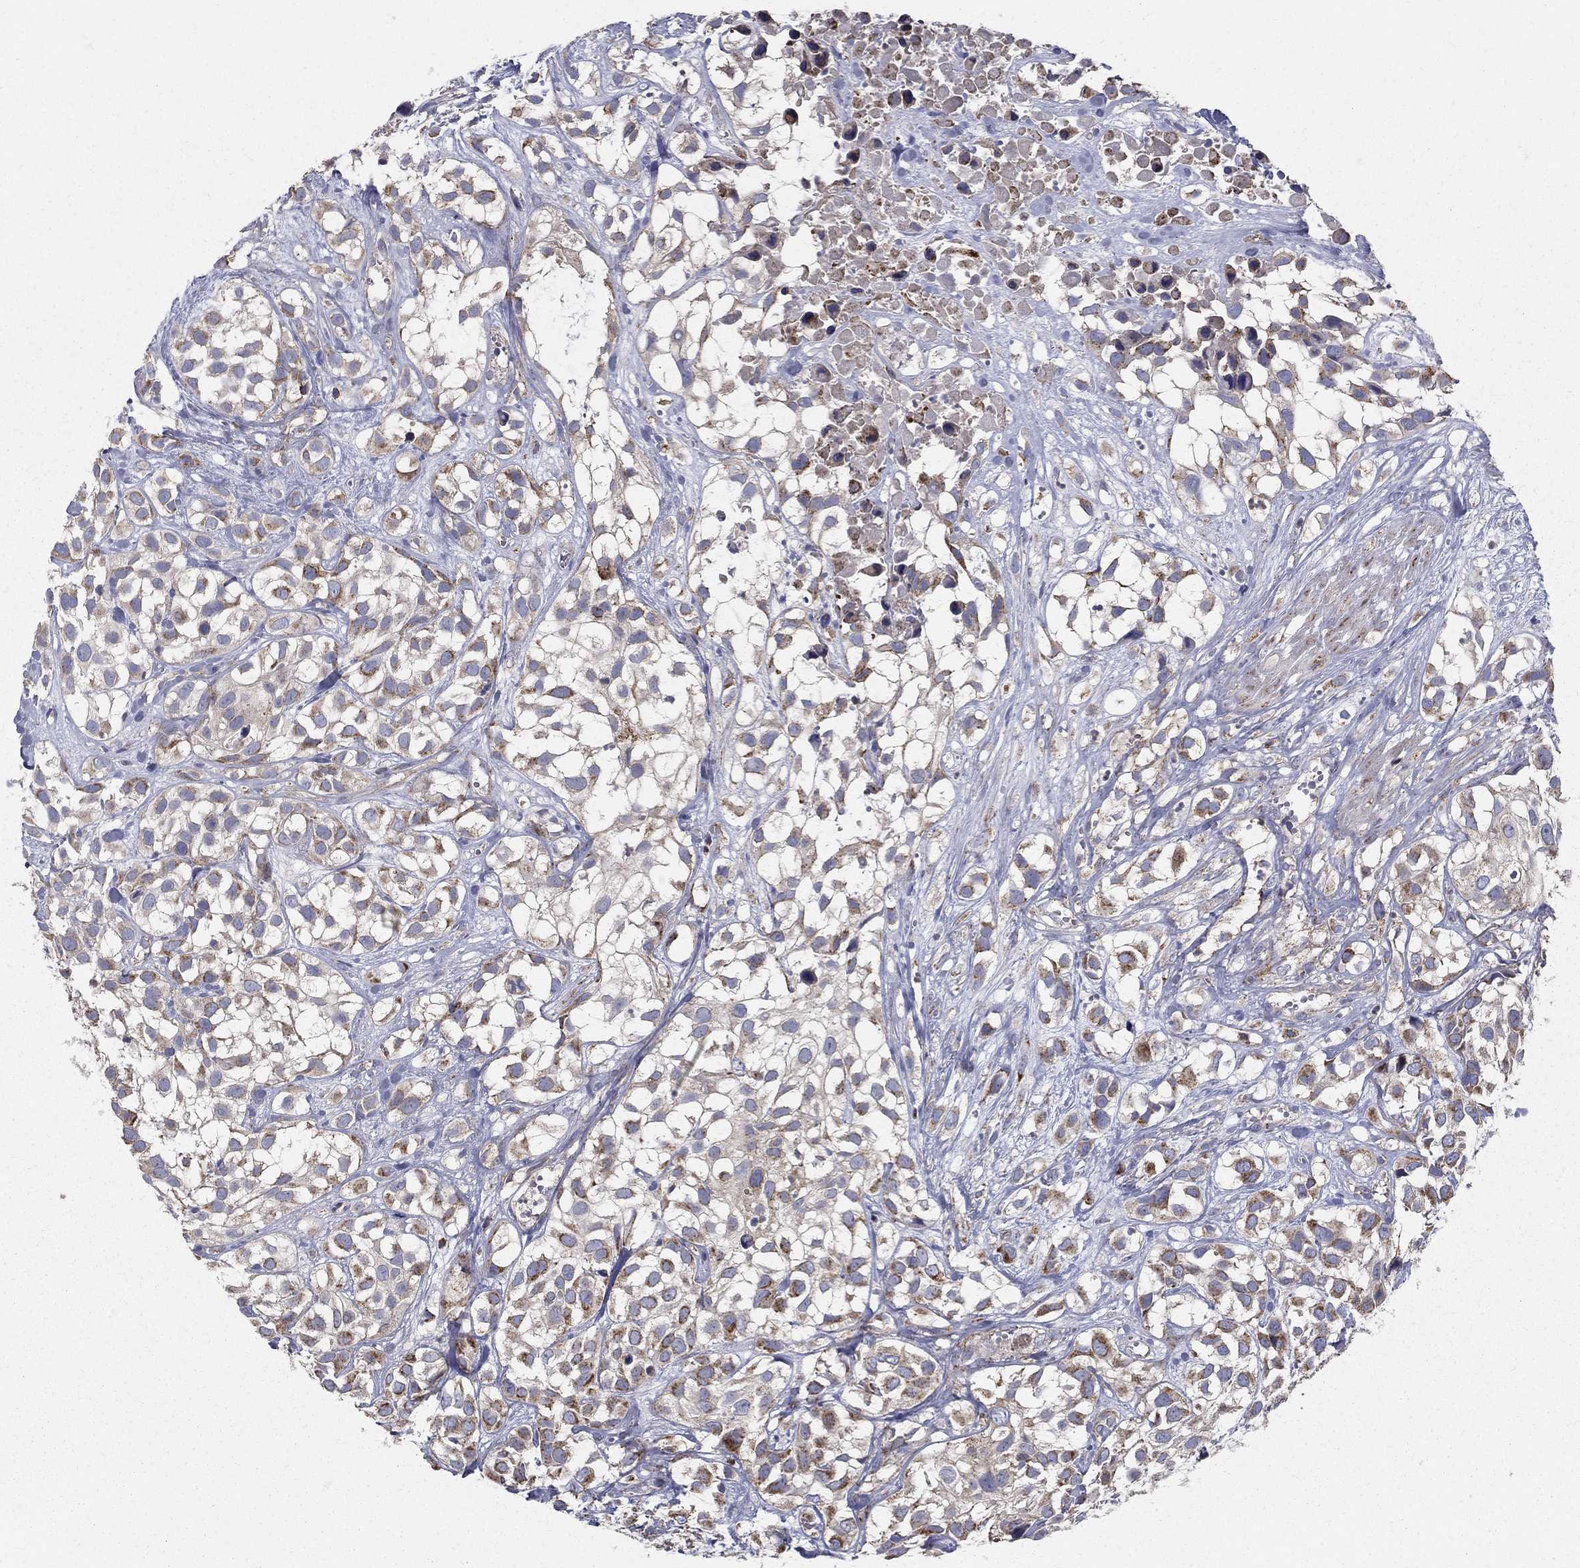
{"staining": {"intensity": "strong", "quantity": "<25%", "location": "cytoplasmic/membranous"}, "tissue": "urothelial cancer", "cell_type": "Tumor cells", "image_type": "cancer", "snomed": [{"axis": "morphology", "description": "Urothelial carcinoma, High grade"}, {"axis": "topography", "description": "Urinary bladder"}], "caption": "Urothelial carcinoma (high-grade) stained with a protein marker exhibits strong staining in tumor cells.", "gene": "GCSH", "patient": {"sex": "male", "age": 56}}